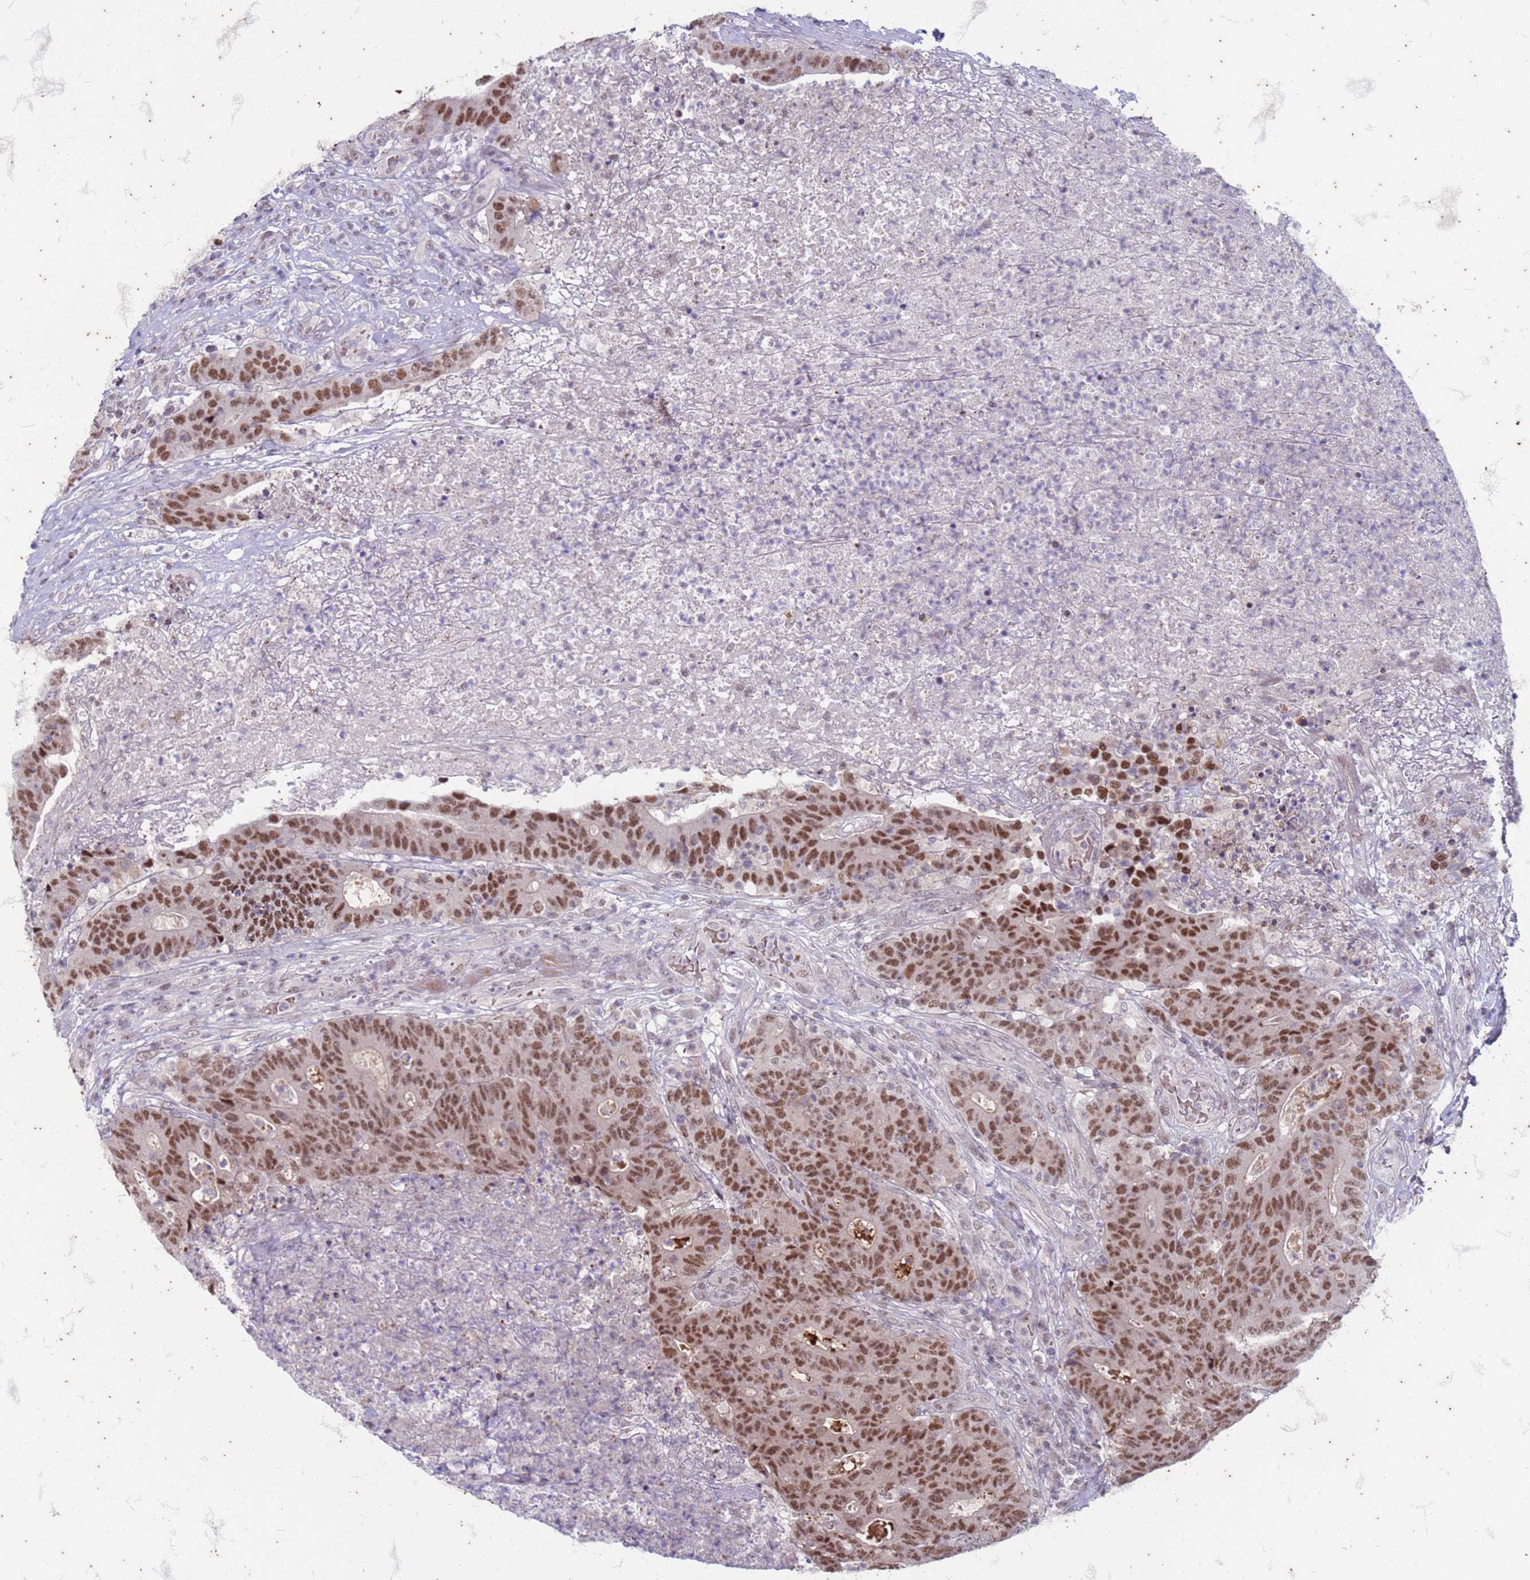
{"staining": {"intensity": "moderate", "quantity": ">75%", "location": "nuclear"}, "tissue": "colorectal cancer", "cell_type": "Tumor cells", "image_type": "cancer", "snomed": [{"axis": "morphology", "description": "Adenocarcinoma, NOS"}, {"axis": "topography", "description": "Colon"}], "caption": "Adenocarcinoma (colorectal) tissue demonstrates moderate nuclear staining in about >75% of tumor cells", "gene": "TRMT6", "patient": {"sex": "female", "age": 75}}